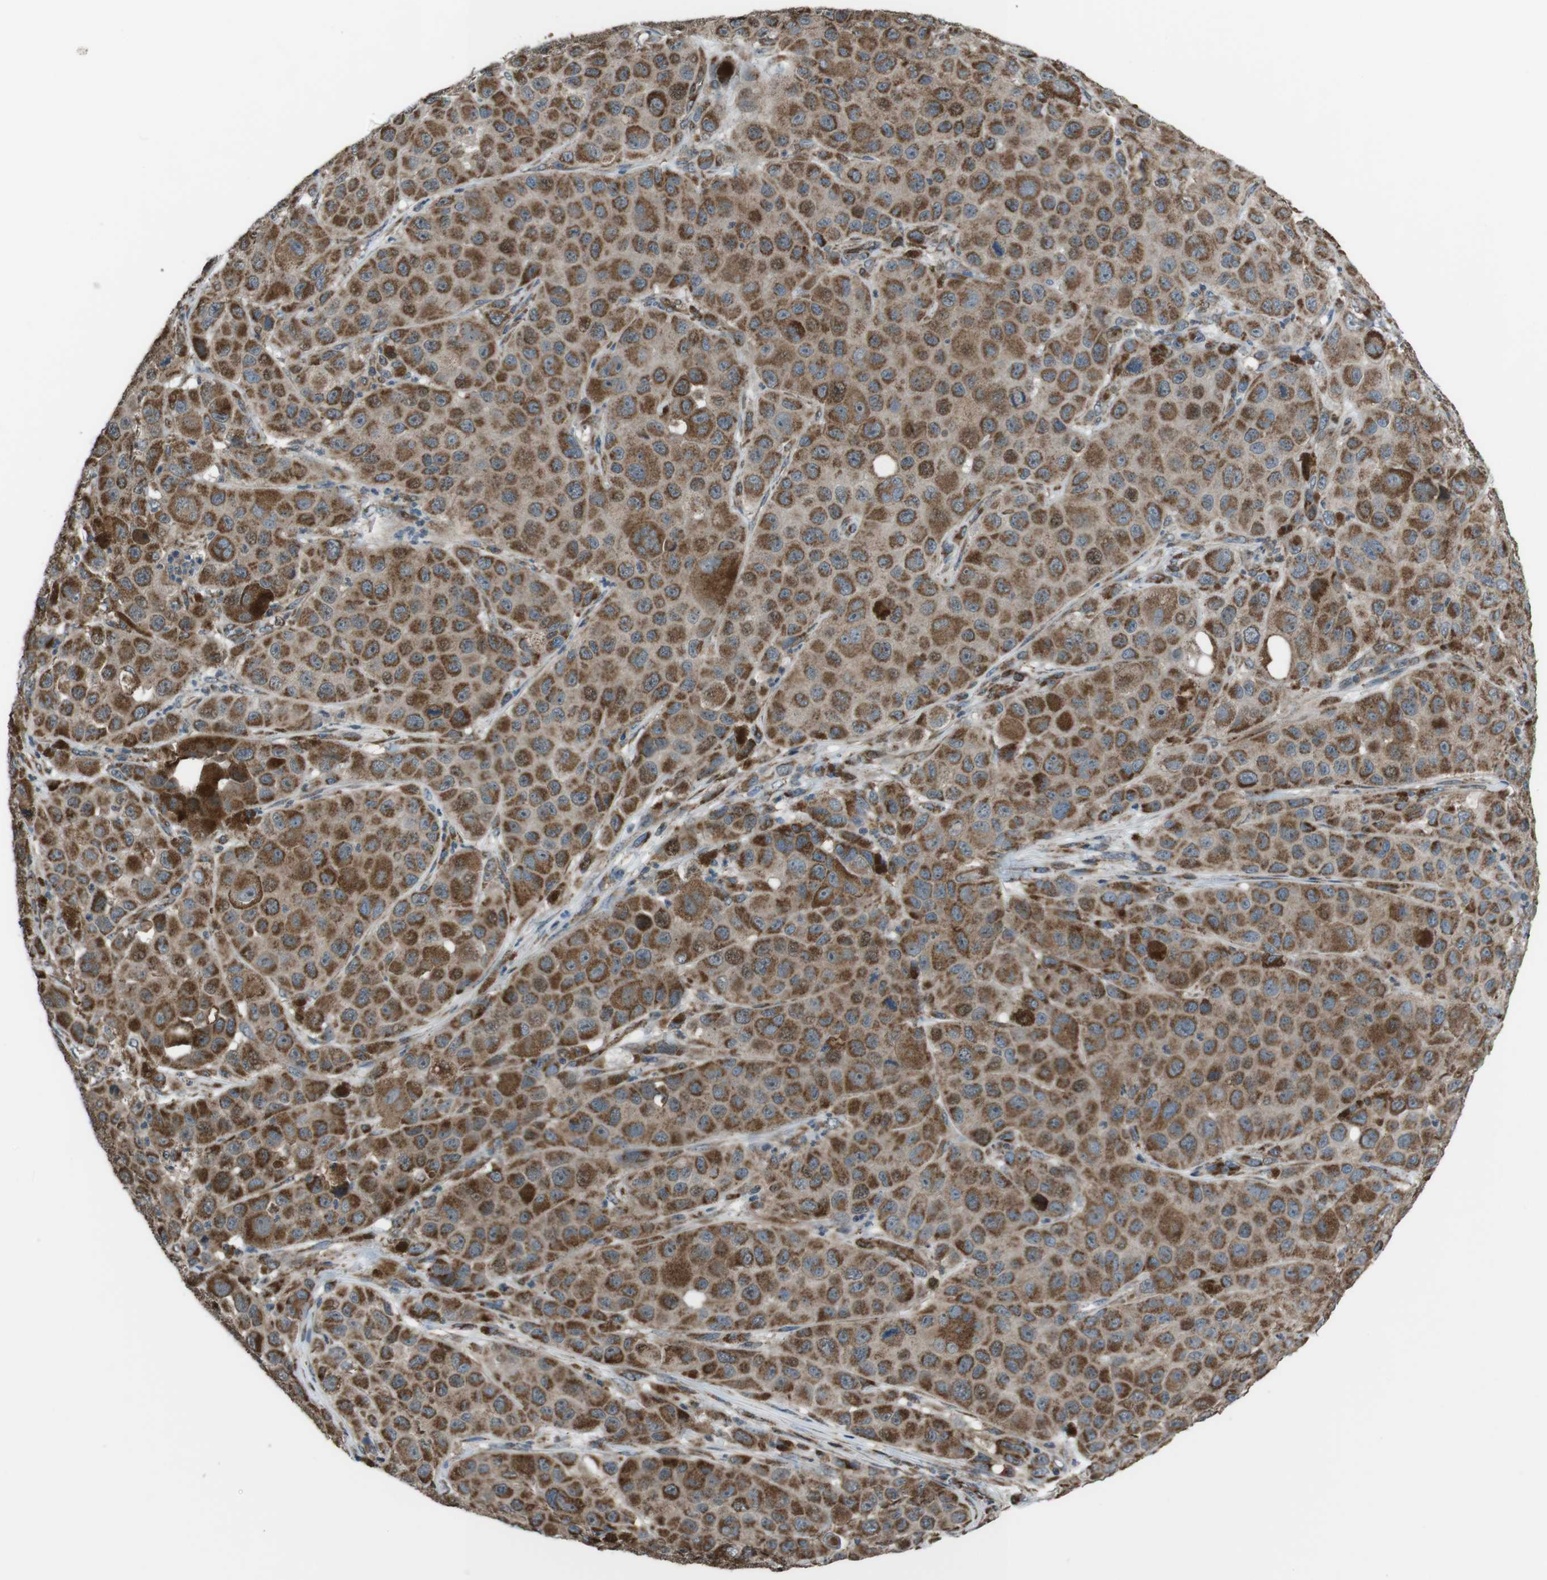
{"staining": {"intensity": "moderate", "quantity": ">75%", "location": "cytoplasmic/membranous"}, "tissue": "melanoma", "cell_type": "Tumor cells", "image_type": "cancer", "snomed": [{"axis": "morphology", "description": "Malignant melanoma, NOS"}, {"axis": "topography", "description": "Skin"}], "caption": "This is an image of IHC staining of malignant melanoma, which shows moderate staining in the cytoplasmic/membranous of tumor cells.", "gene": "GIMAP8", "patient": {"sex": "male", "age": 96}}